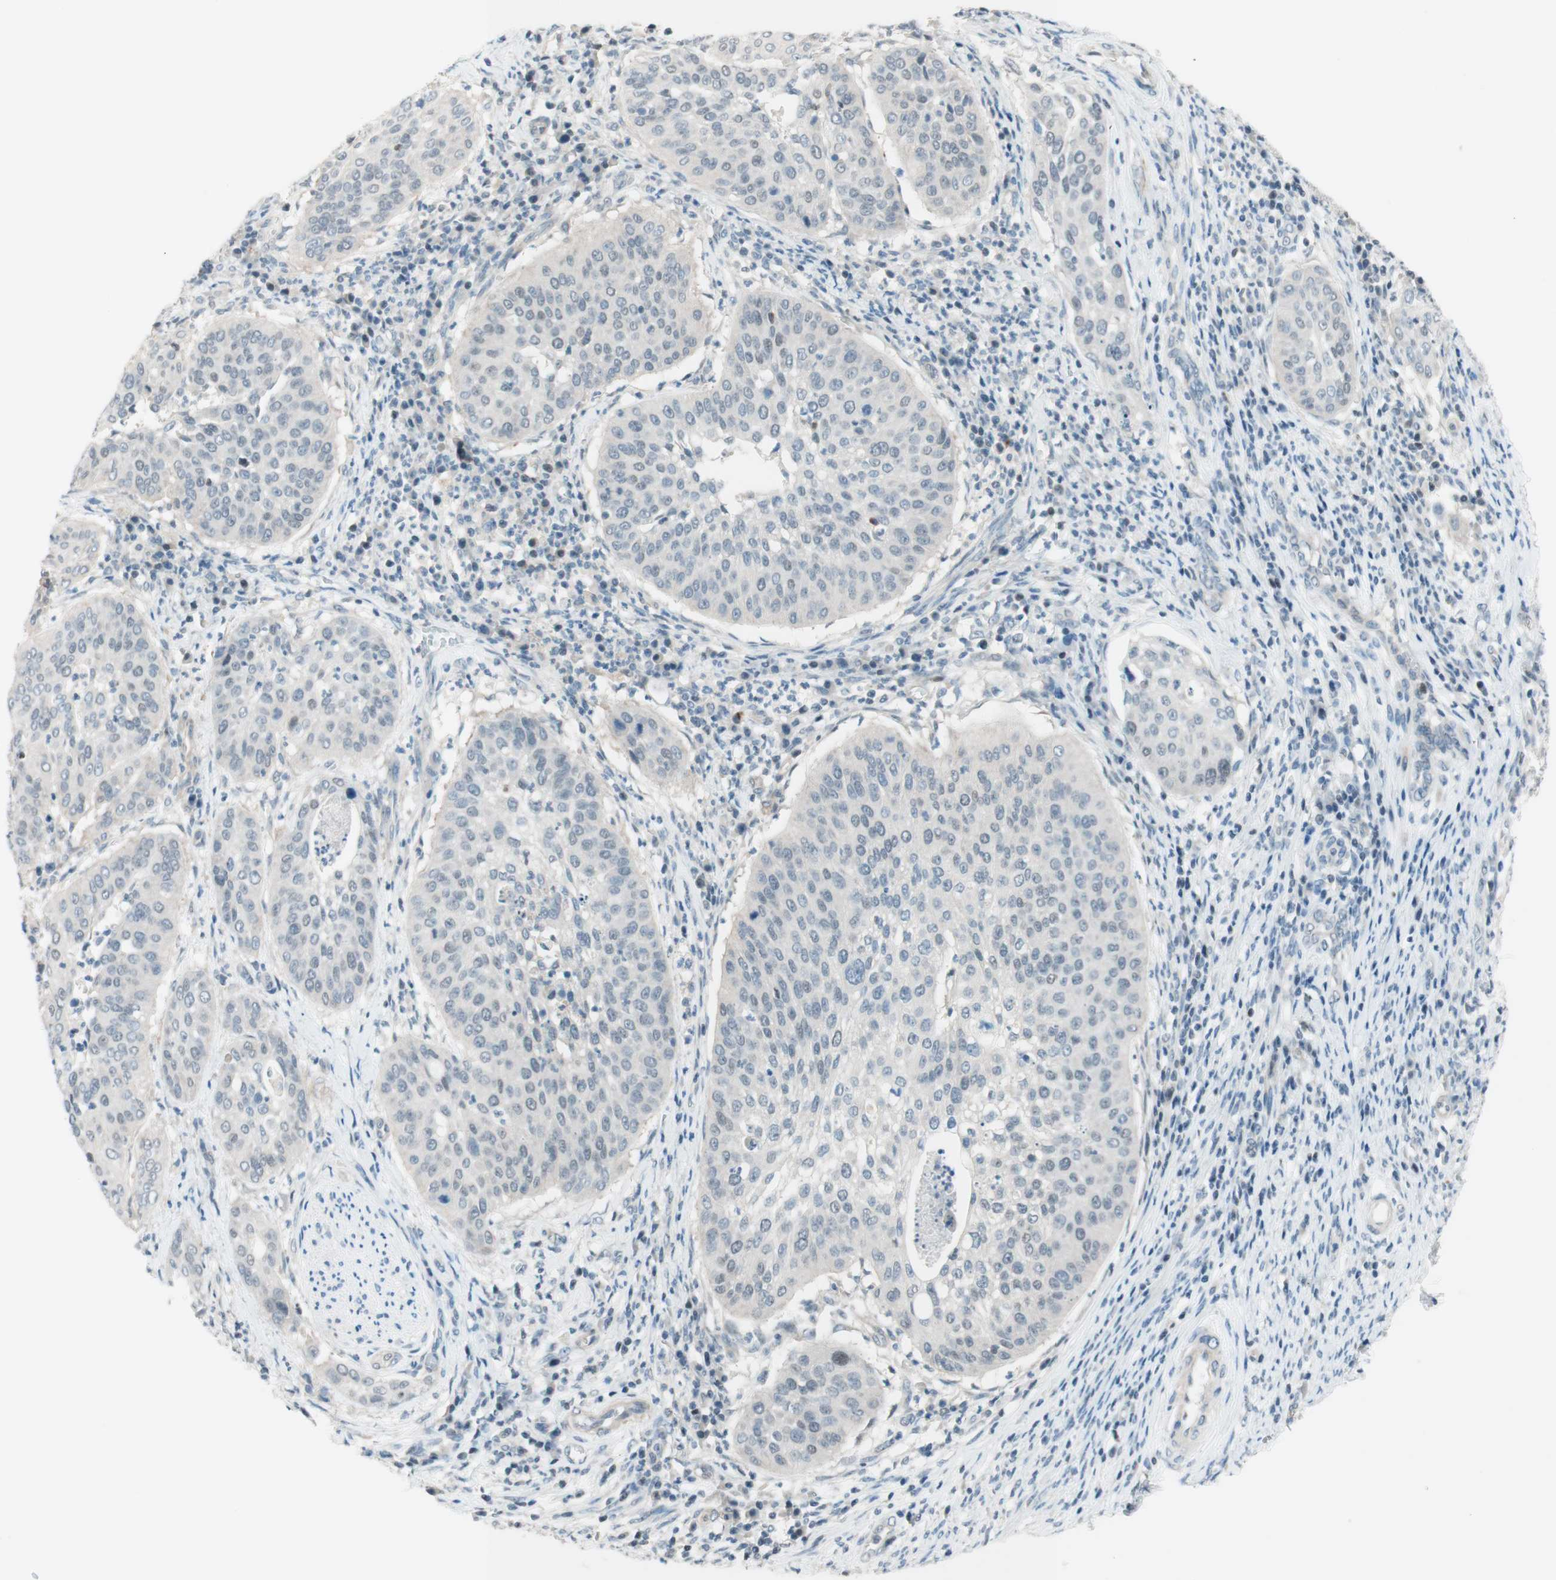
{"staining": {"intensity": "negative", "quantity": "none", "location": "none"}, "tissue": "cervical cancer", "cell_type": "Tumor cells", "image_type": "cancer", "snomed": [{"axis": "morphology", "description": "Normal tissue, NOS"}, {"axis": "morphology", "description": "Squamous cell carcinoma, NOS"}, {"axis": "topography", "description": "Cervix"}], "caption": "This is an immunohistochemistry photomicrograph of human squamous cell carcinoma (cervical). There is no expression in tumor cells.", "gene": "JPH1", "patient": {"sex": "female", "age": 39}}